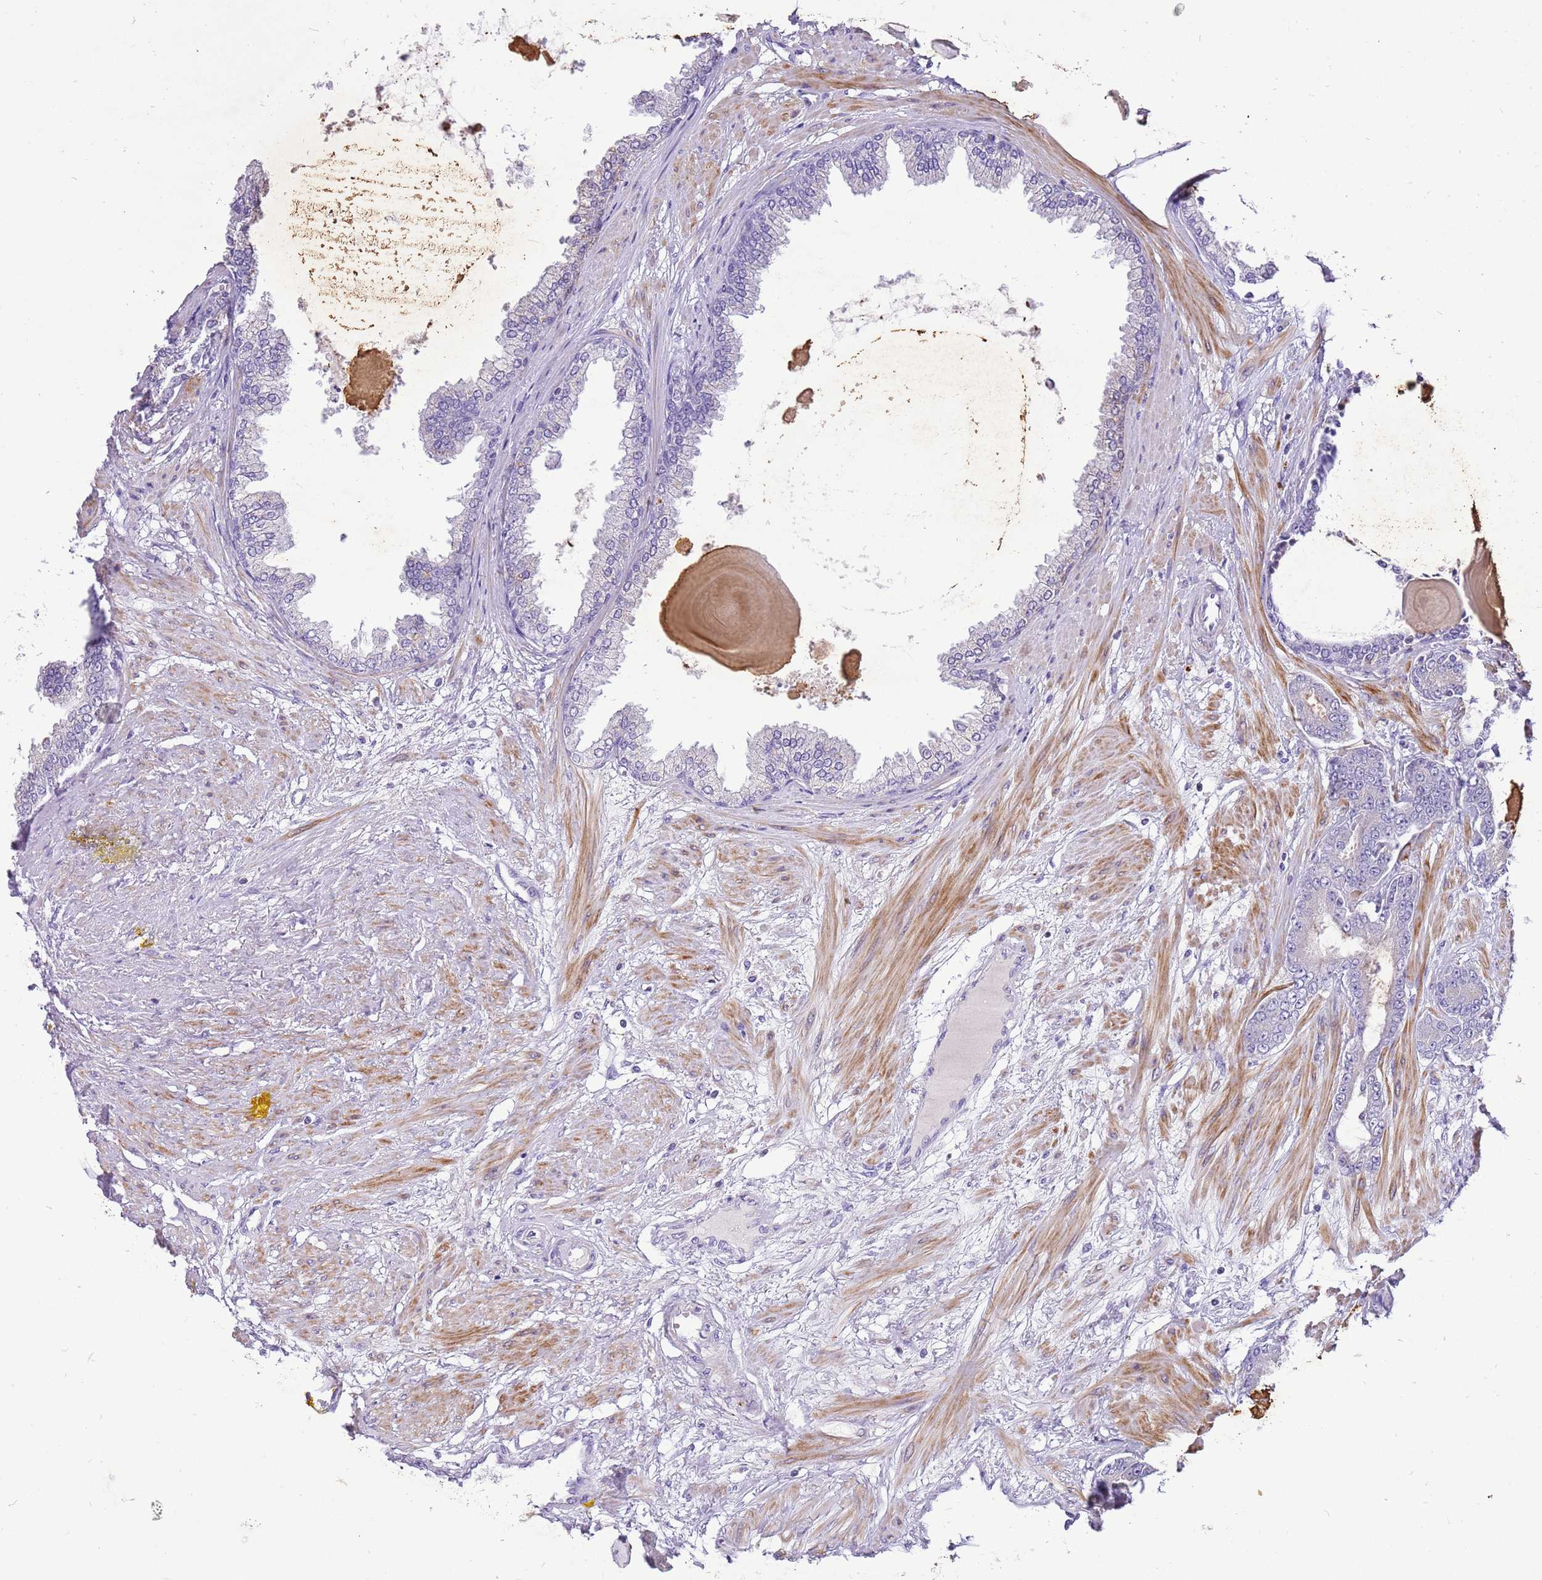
{"staining": {"intensity": "negative", "quantity": "none", "location": "none"}, "tissue": "prostate cancer", "cell_type": "Tumor cells", "image_type": "cancer", "snomed": [{"axis": "morphology", "description": "Adenocarcinoma, Low grade"}, {"axis": "topography", "description": "Prostate"}], "caption": "Immunohistochemical staining of human prostate cancer (adenocarcinoma (low-grade)) shows no significant positivity in tumor cells.", "gene": "GLCE", "patient": {"sex": "male", "age": 64}}